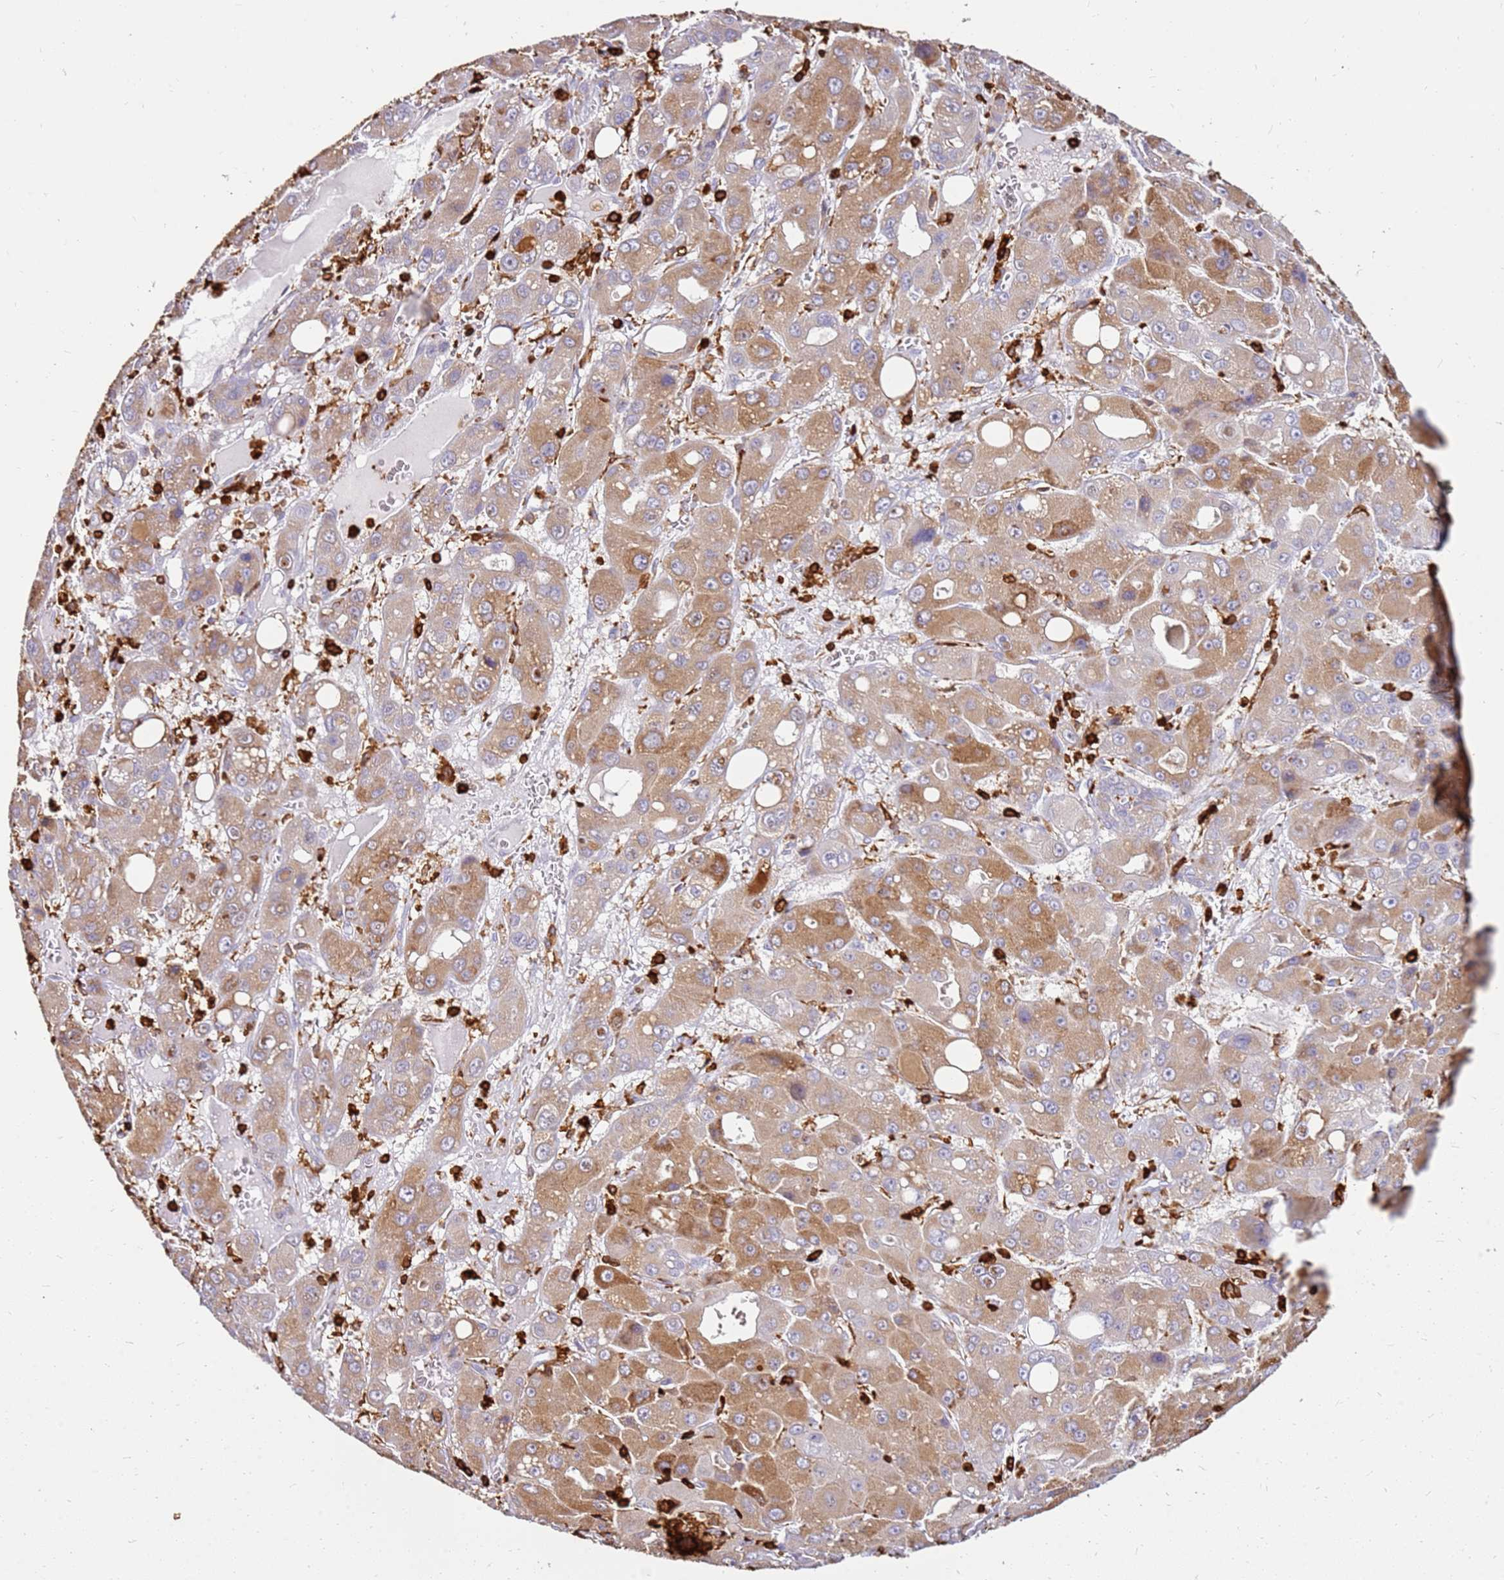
{"staining": {"intensity": "moderate", "quantity": ">75%", "location": "cytoplasmic/membranous"}, "tissue": "liver cancer", "cell_type": "Tumor cells", "image_type": "cancer", "snomed": [{"axis": "morphology", "description": "Carcinoma, Hepatocellular, NOS"}, {"axis": "topography", "description": "Liver"}], "caption": "The image demonstrates a brown stain indicating the presence of a protein in the cytoplasmic/membranous of tumor cells in hepatocellular carcinoma (liver).", "gene": "CORO1A", "patient": {"sex": "male", "age": 55}}